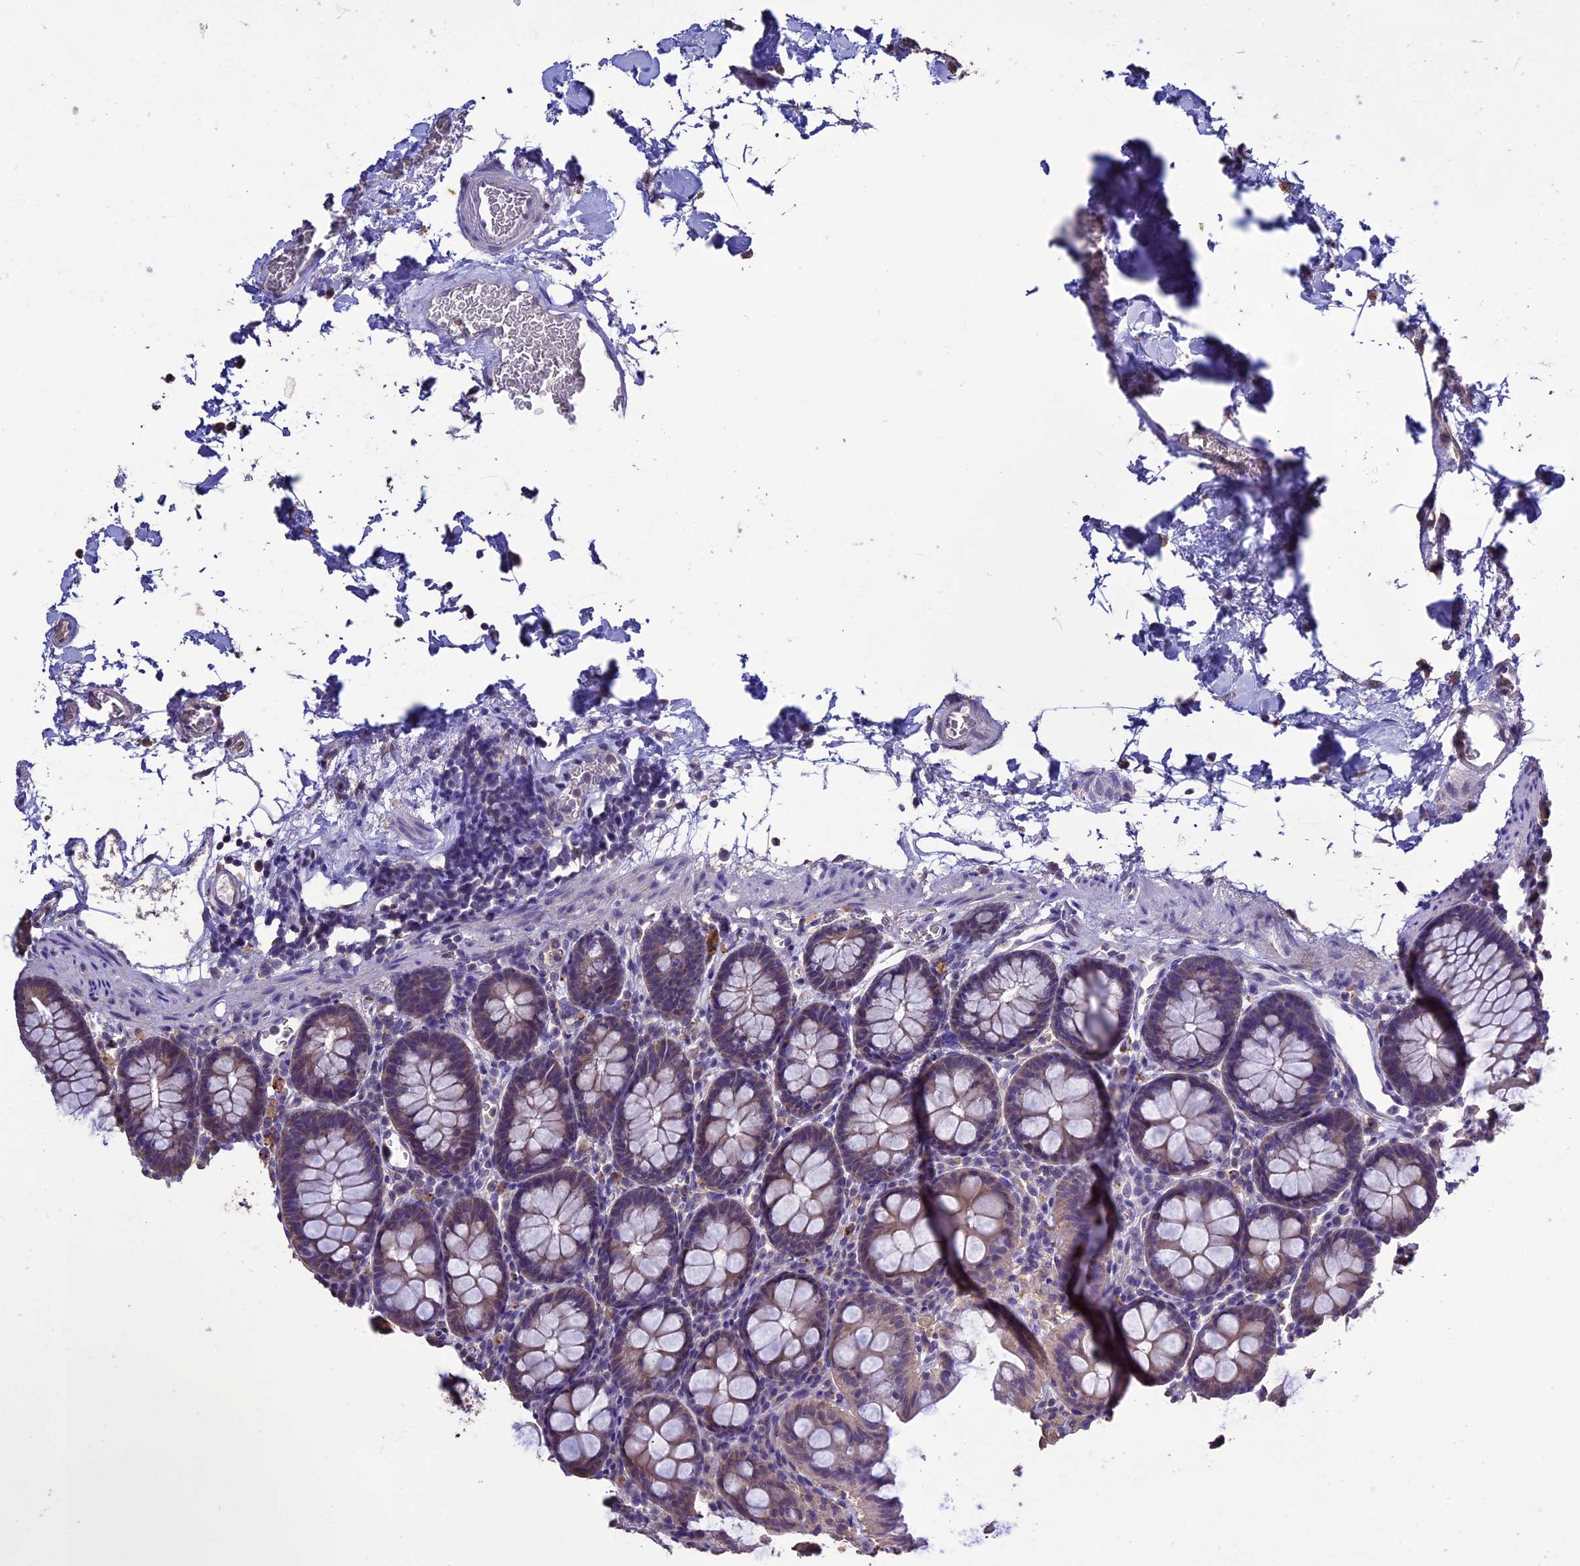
{"staining": {"intensity": "weak", "quantity": "25%-75%", "location": "cytoplasmic/membranous"}, "tissue": "colon", "cell_type": "Endothelial cells", "image_type": "normal", "snomed": [{"axis": "morphology", "description": "Normal tissue, NOS"}, {"axis": "topography", "description": "Colon"}], "caption": "Colon stained with a brown dye exhibits weak cytoplasmic/membranous positive staining in approximately 25%-75% of endothelial cells.", "gene": "DIS3L", "patient": {"sex": "male", "age": 75}}